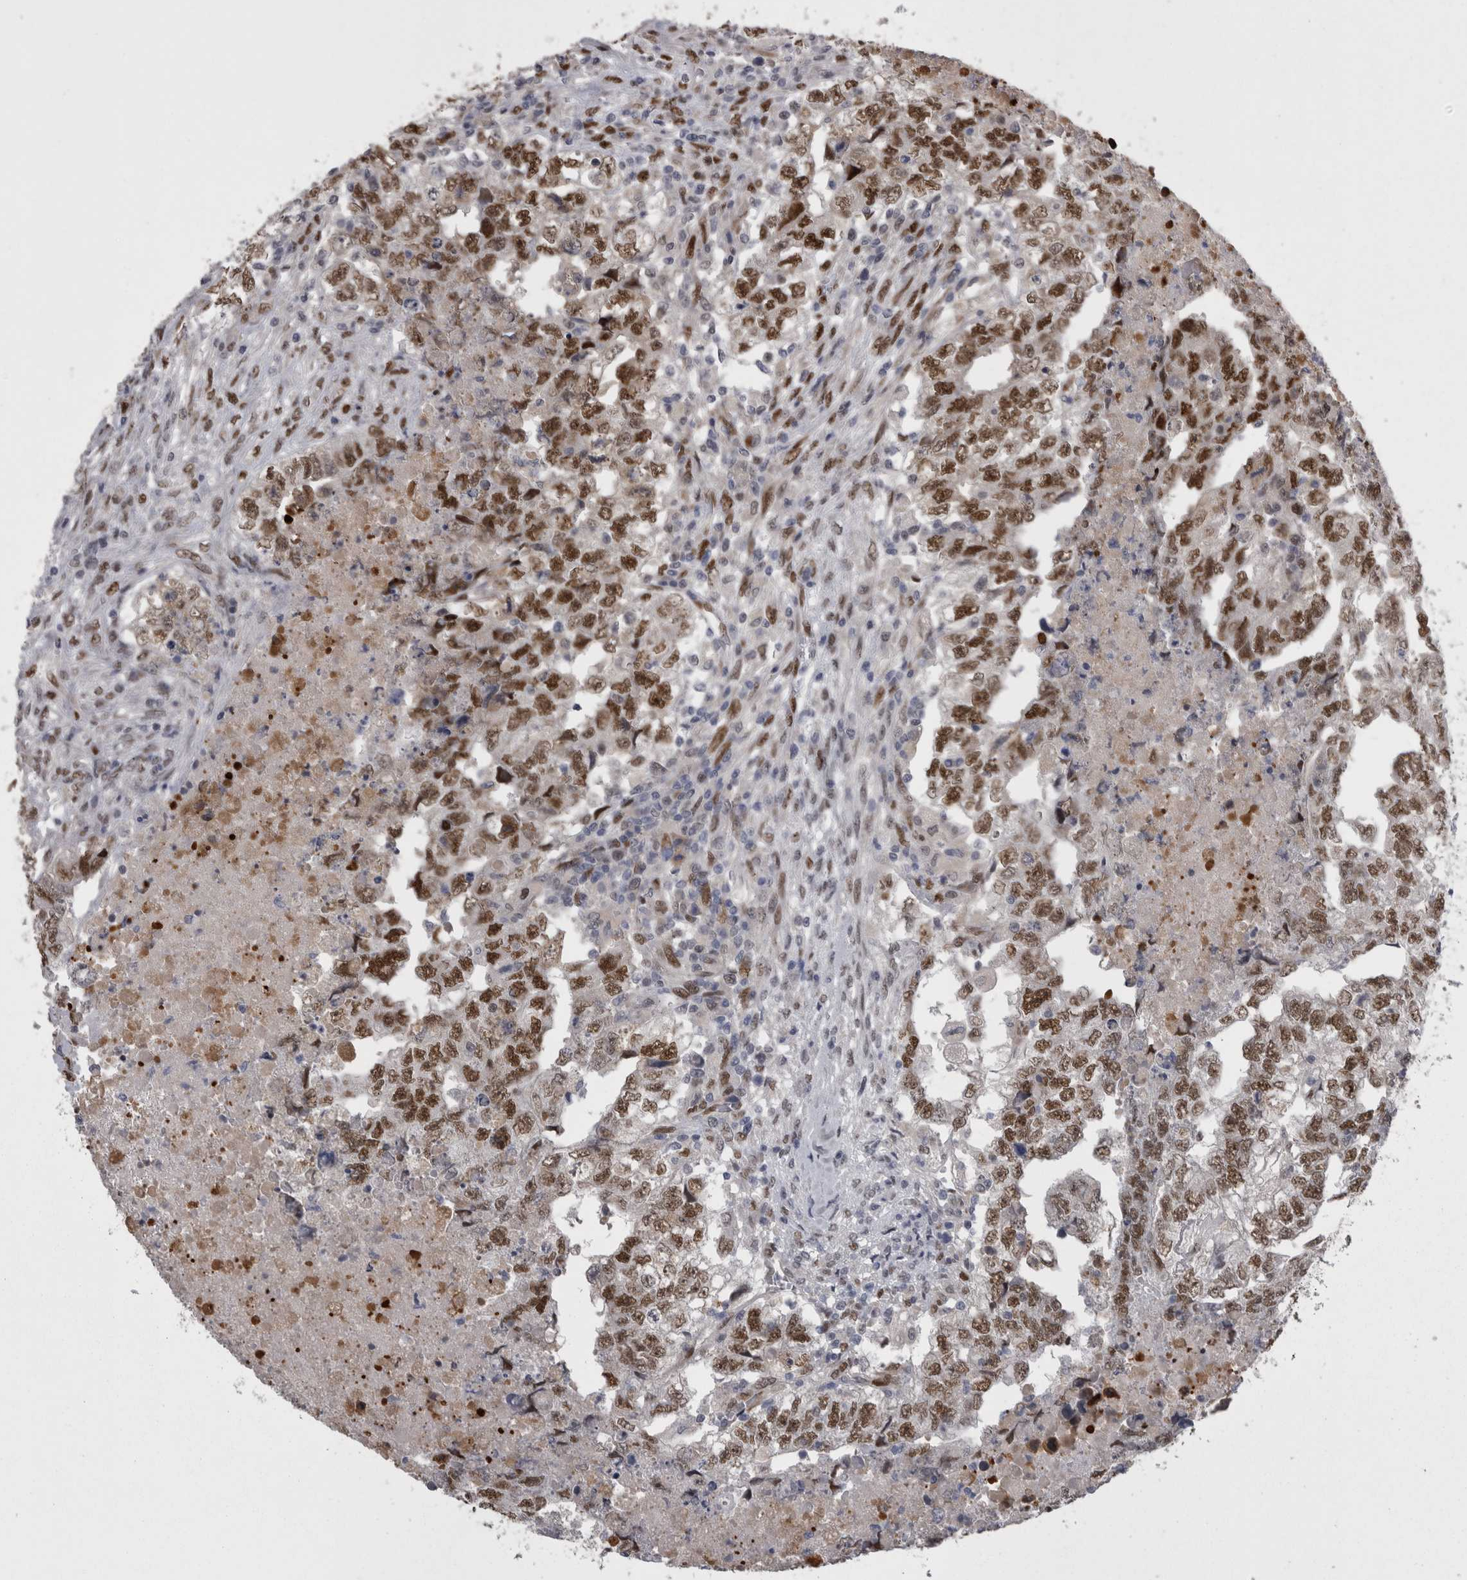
{"staining": {"intensity": "moderate", "quantity": "25%-75%", "location": "nuclear"}, "tissue": "testis cancer", "cell_type": "Tumor cells", "image_type": "cancer", "snomed": [{"axis": "morphology", "description": "Carcinoma, Embryonal, NOS"}, {"axis": "topography", "description": "Testis"}], "caption": "Testis cancer stained with IHC shows moderate nuclear positivity in approximately 25%-75% of tumor cells. (DAB IHC, brown staining for protein, blue staining for nuclei).", "gene": "C1orf54", "patient": {"sex": "male", "age": 36}}